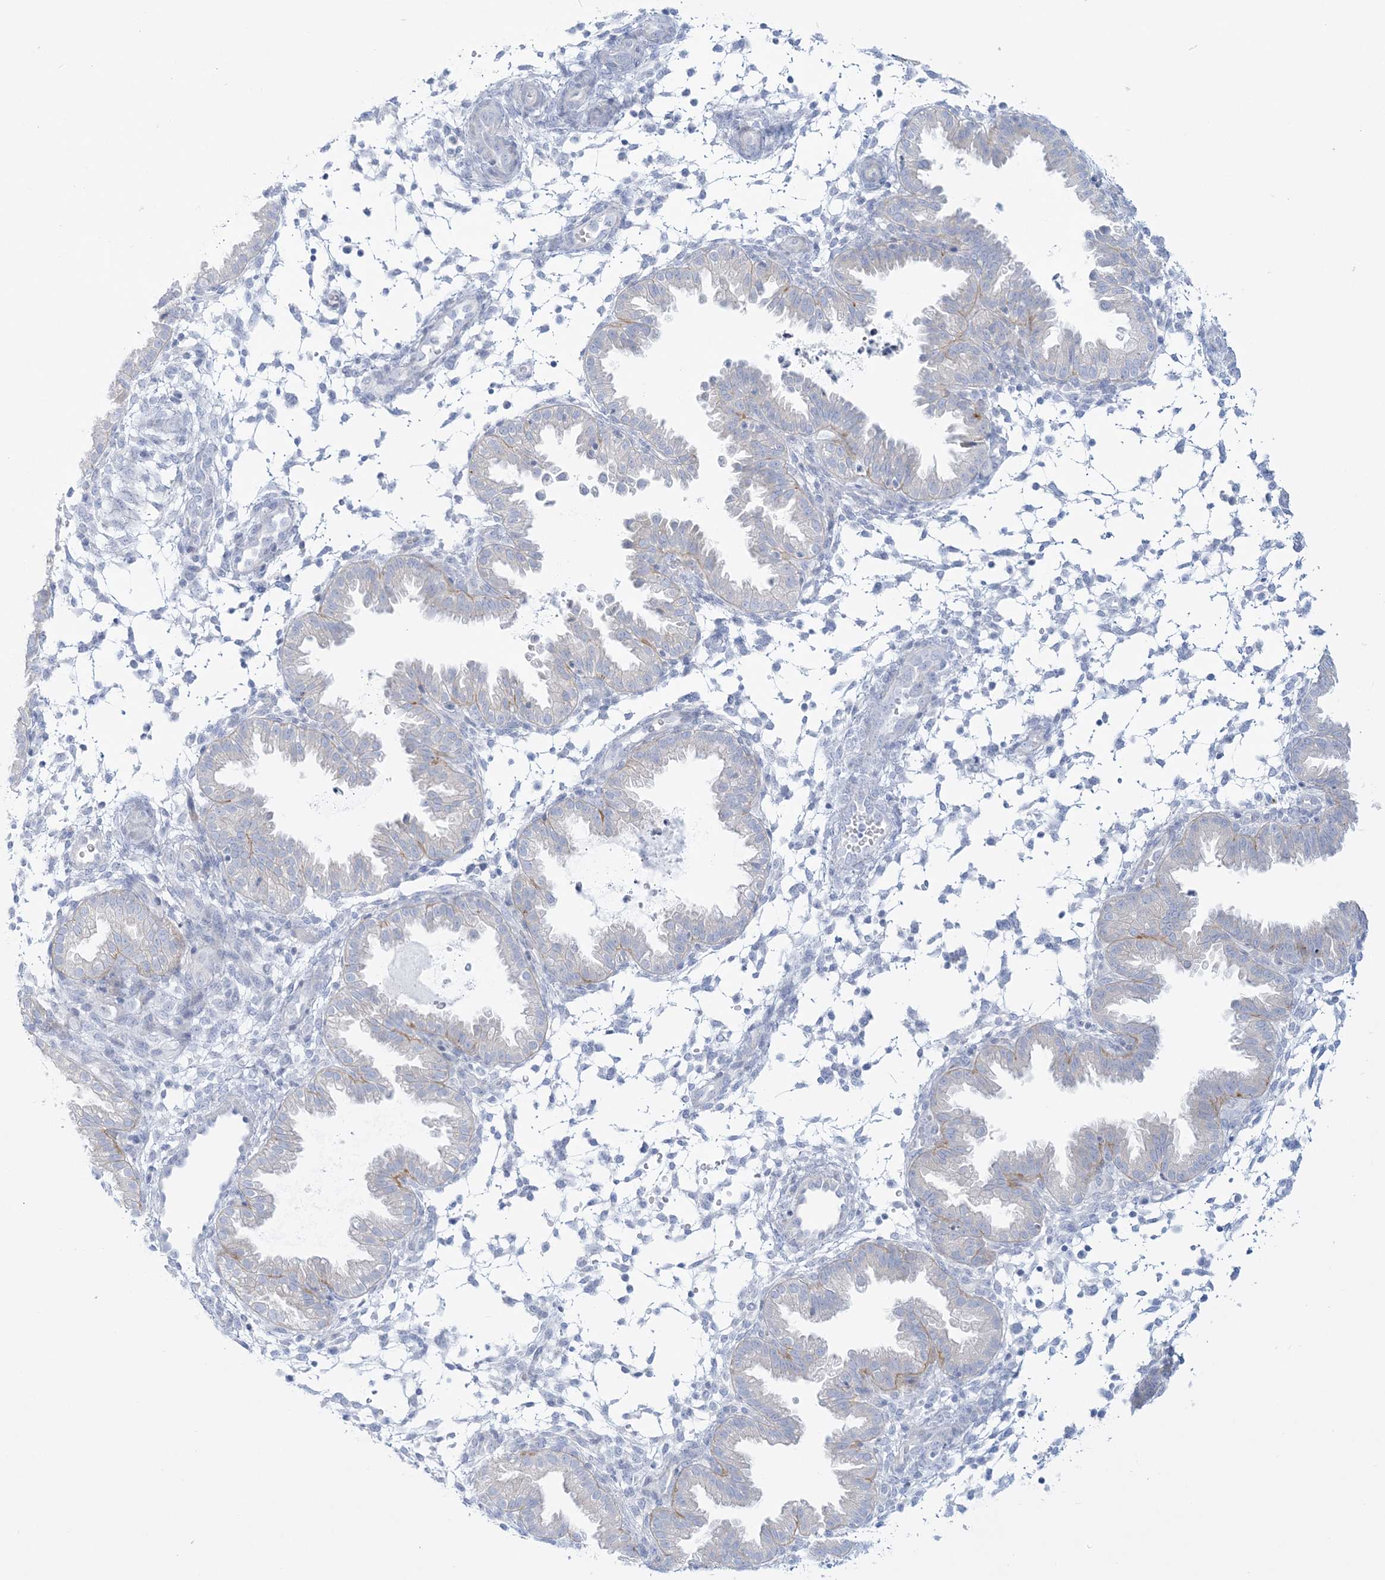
{"staining": {"intensity": "negative", "quantity": "none", "location": "none"}, "tissue": "endometrium", "cell_type": "Cells in endometrial stroma", "image_type": "normal", "snomed": [{"axis": "morphology", "description": "Normal tissue, NOS"}, {"axis": "topography", "description": "Endometrium"}], "caption": "Immunohistochemical staining of normal endometrium shows no significant expression in cells in endometrial stroma.", "gene": "ADGB", "patient": {"sex": "female", "age": 33}}